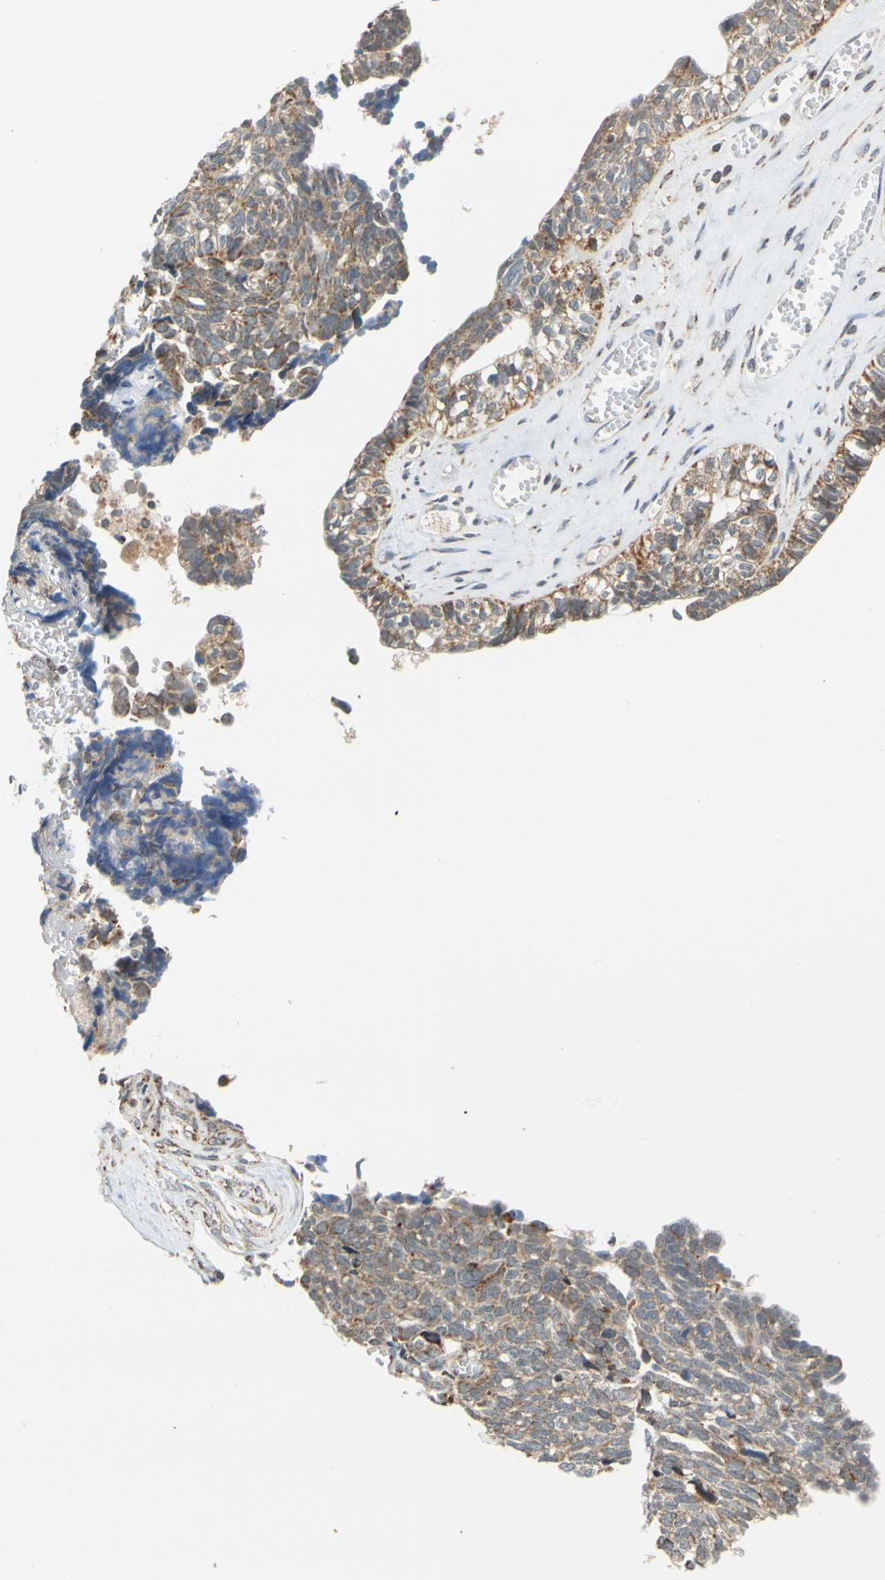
{"staining": {"intensity": "moderate", "quantity": "25%-75%", "location": "cytoplasmic/membranous"}, "tissue": "ovarian cancer", "cell_type": "Tumor cells", "image_type": "cancer", "snomed": [{"axis": "morphology", "description": "Cystadenocarcinoma, serous, NOS"}, {"axis": "topography", "description": "Ovary"}], "caption": "Immunohistochemical staining of ovarian serous cystadenocarcinoma exhibits medium levels of moderate cytoplasmic/membranous protein positivity in approximately 25%-75% of tumor cells.", "gene": "SFXN3", "patient": {"sex": "female", "age": 79}}